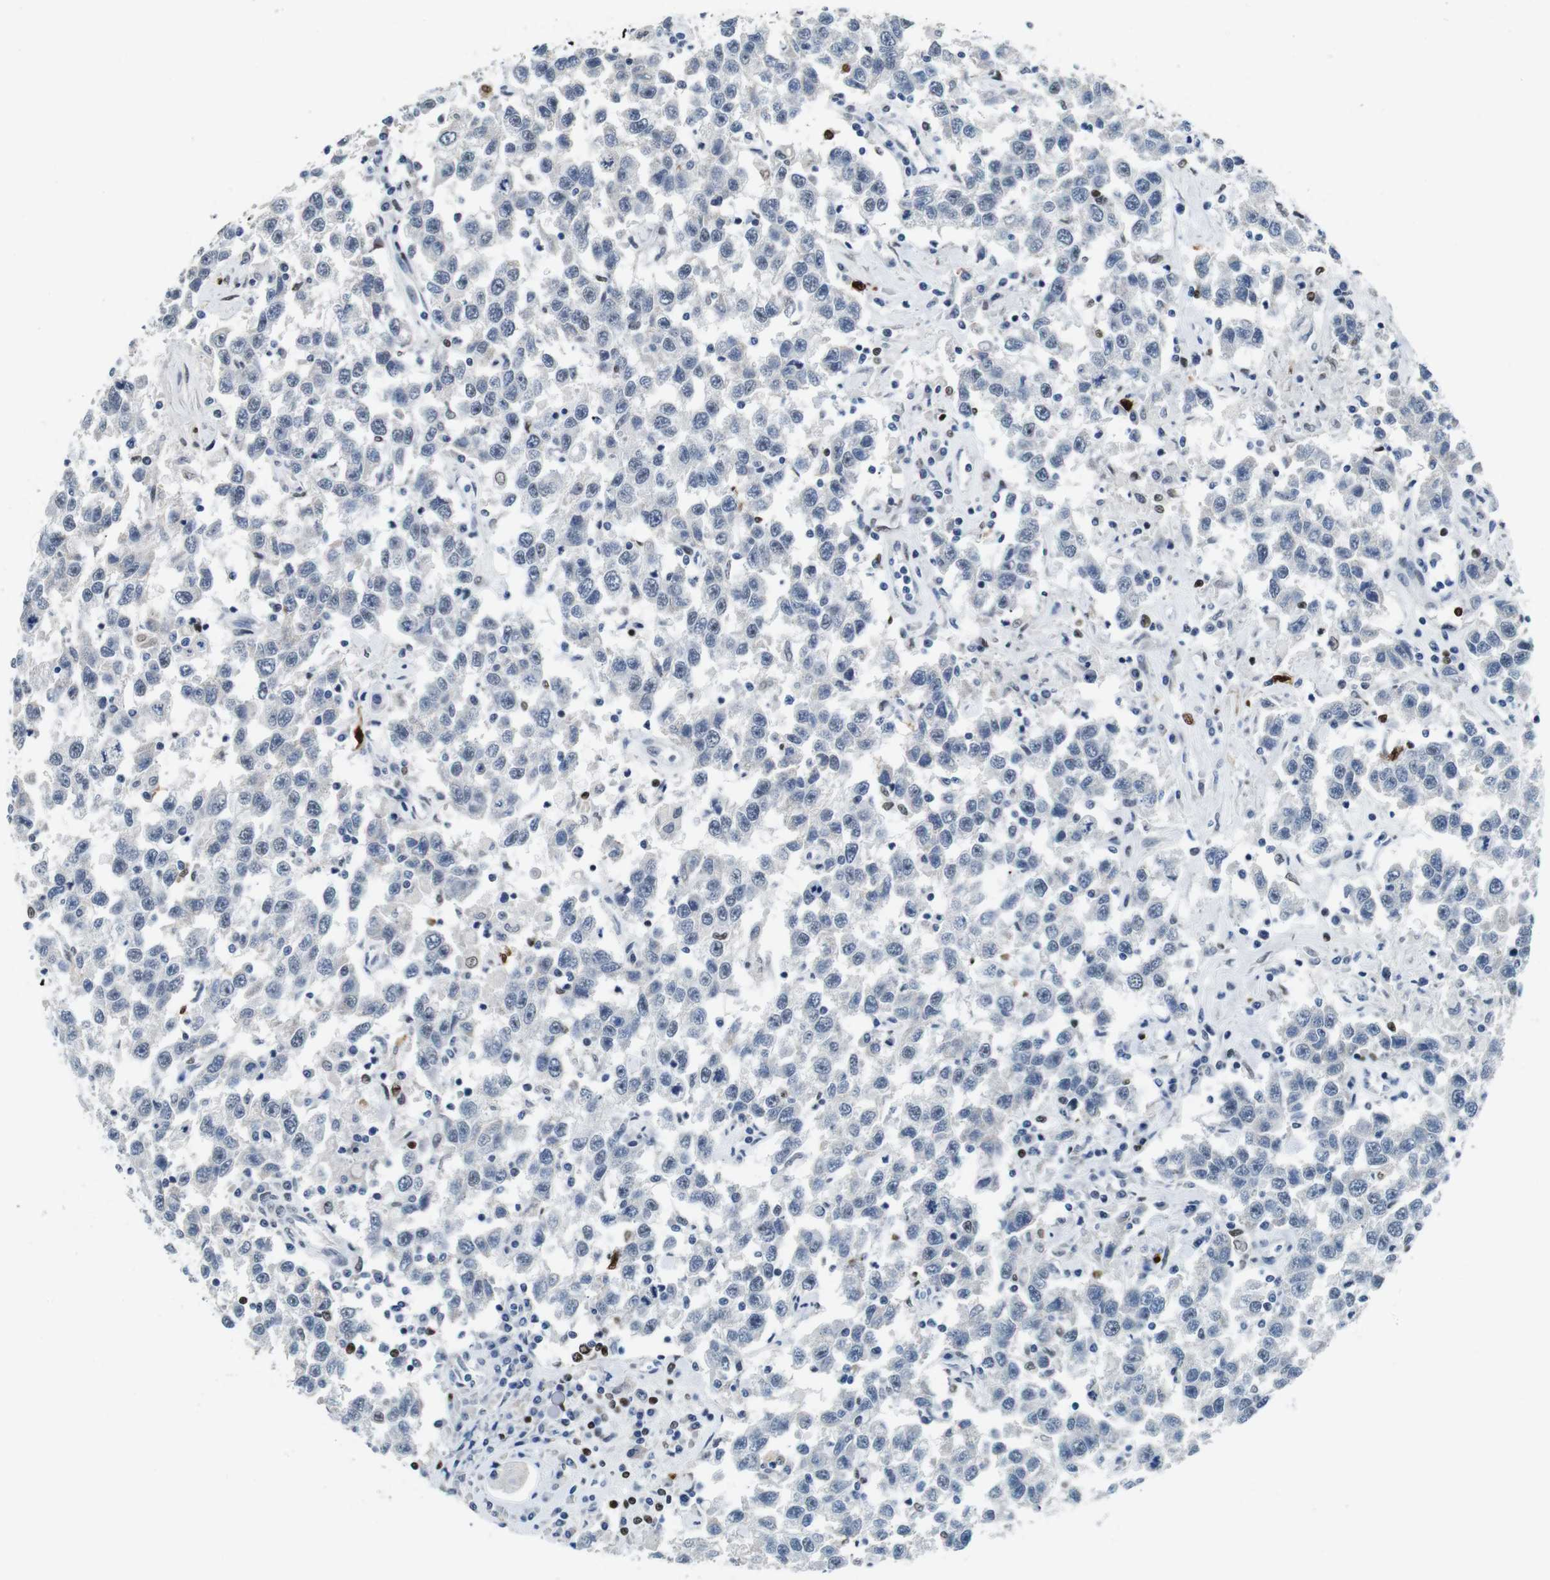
{"staining": {"intensity": "negative", "quantity": "none", "location": "none"}, "tissue": "testis cancer", "cell_type": "Tumor cells", "image_type": "cancer", "snomed": [{"axis": "morphology", "description": "Seminoma, NOS"}, {"axis": "topography", "description": "Testis"}], "caption": "This is a photomicrograph of immunohistochemistry (IHC) staining of testis cancer (seminoma), which shows no positivity in tumor cells.", "gene": "IRF8", "patient": {"sex": "male", "age": 41}}